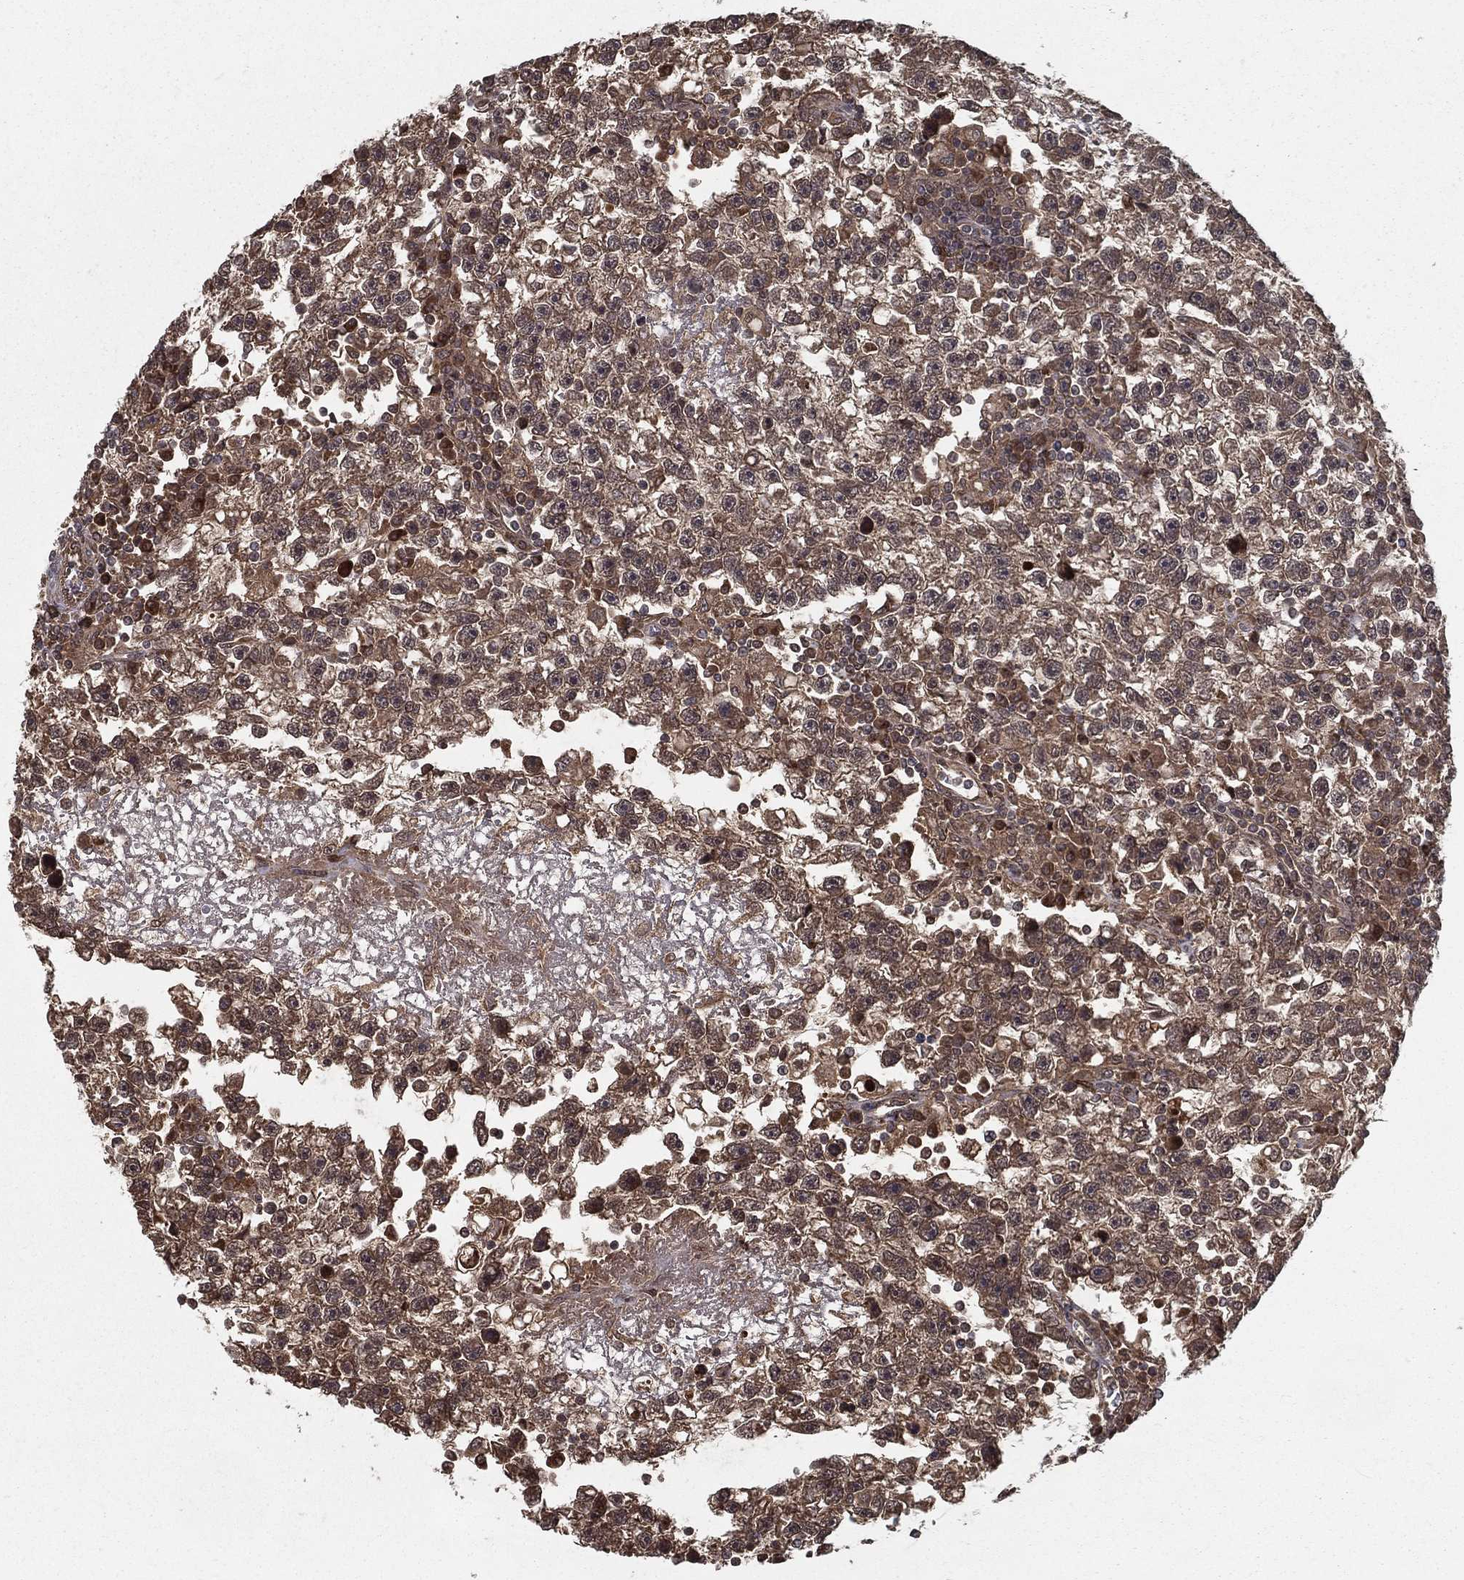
{"staining": {"intensity": "moderate", "quantity": "25%-75%", "location": "cytoplasmic/membranous,nuclear"}, "tissue": "testis cancer", "cell_type": "Tumor cells", "image_type": "cancer", "snomed": [{"axis": "morphology", "description": "Seminoma, NOS"}, {"axis": "topography", "description": "Testis"}], "caption": "The photomicrograph exhibits a brown stain indicating the presence of a protein in the cytoplasmic/membranous and nuclear of tumor cells in testis seminoma.", "gene": "SLC6A6", "patient": {"sex": "male", "age": 47}}